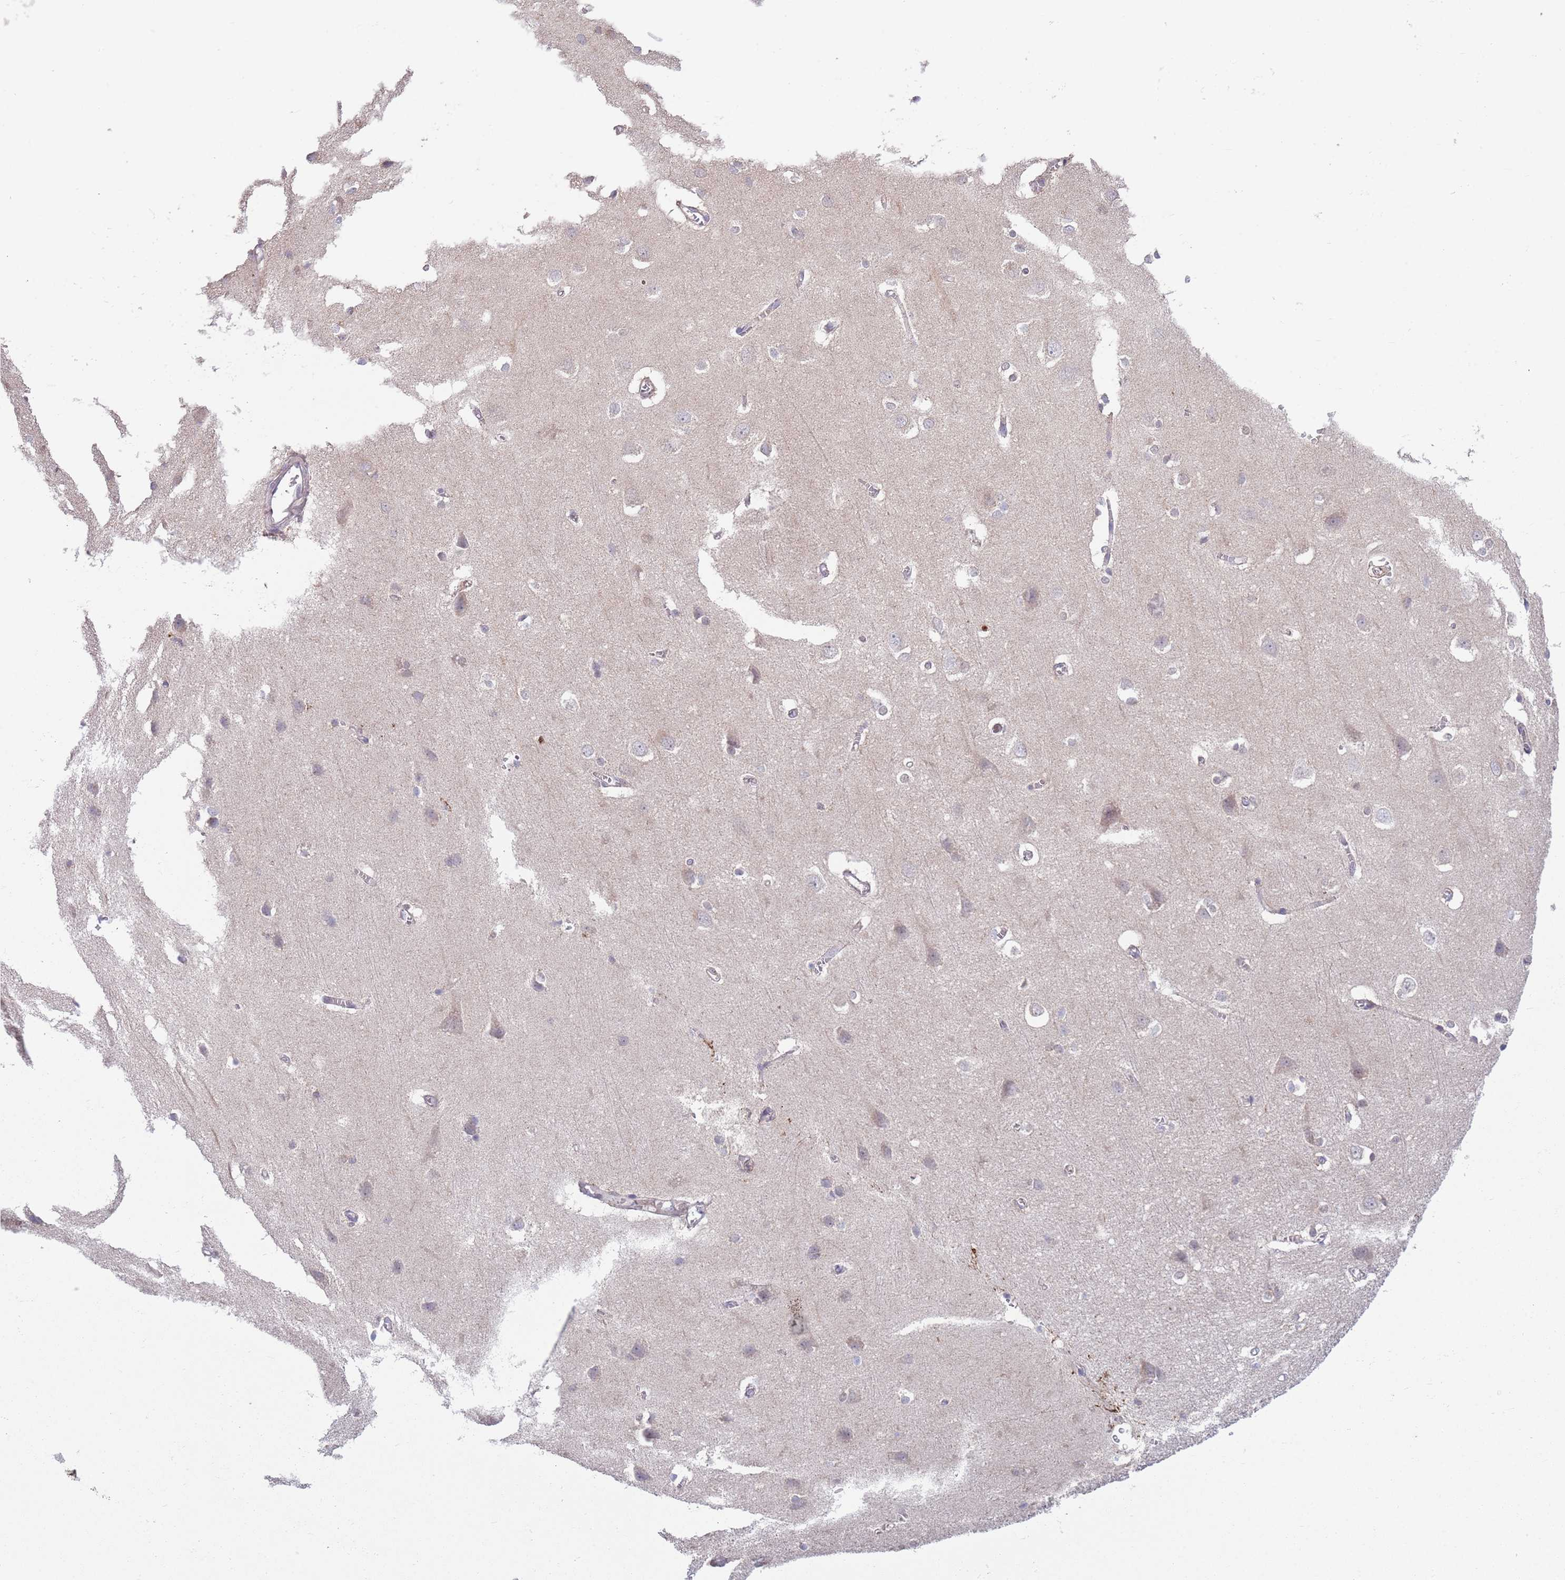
{"staining": {"intensity": "weak", "quantity": "<25%", "location": "cytoplasmic/membranous"}, "tissue": "cerebral cortex", "cell_type": "Endothelial cells", "image_type": "normal", "snomed": [{"axis": "morphology", "description": "Normal tissue, NOS"}, {"axis": "topography", "description": "Cerebral cortex"}], "caption": "This is a image of immunohistochemistry (IHC) staining of normal cerebral cortex, which shows no expression in endothelial cells.", "gene": "DDT", "patient": {"sex": "male", "age": 37}}